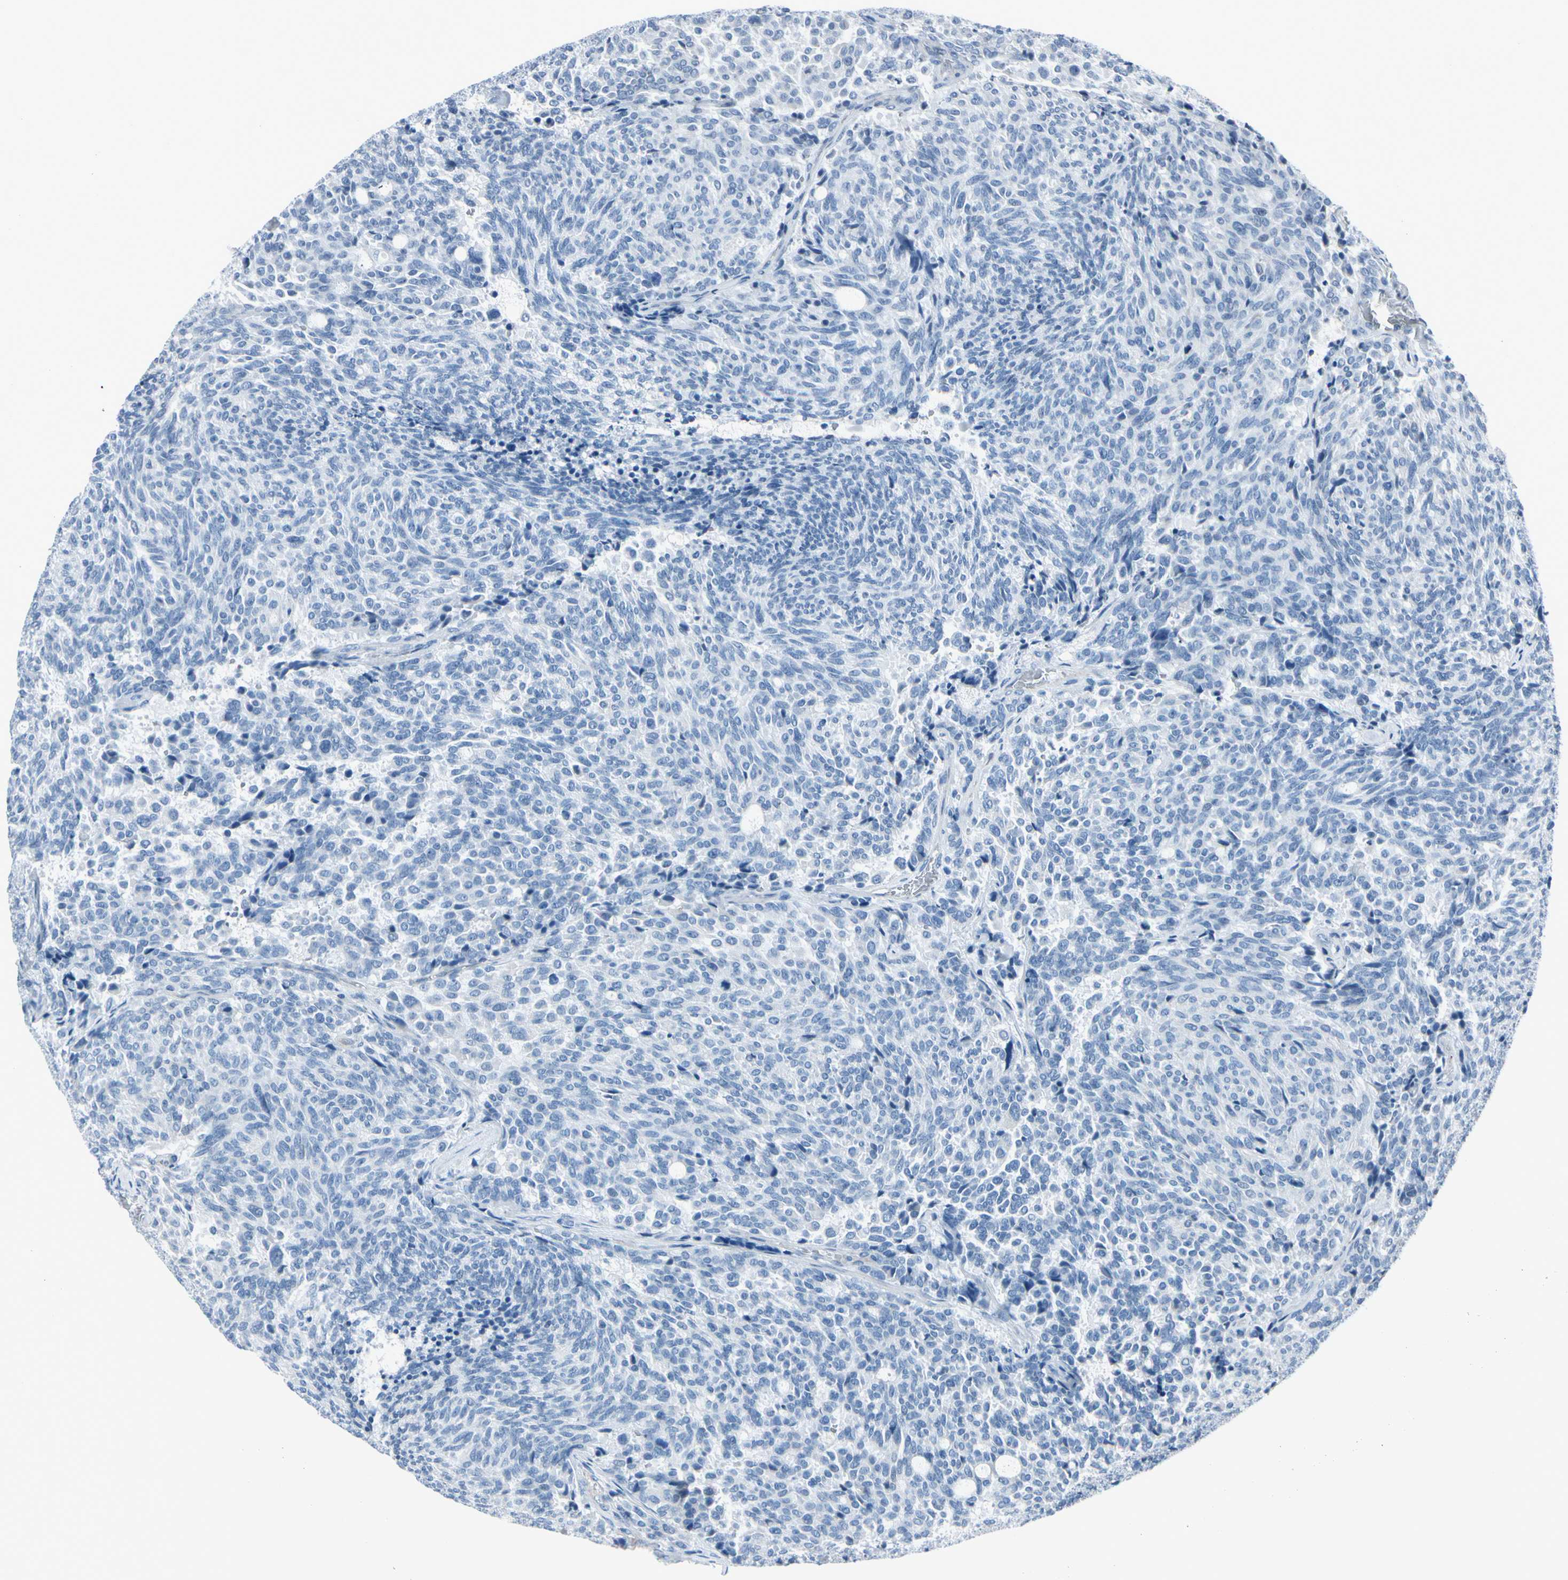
{"staining": {"intensity": "negative", "quantity": "none", "location": "none"}, "tissue": "carcinoid", "cell_type": "Tumor cells", "image_type": "cancer", "snomed": [{"axis": "morphology", "description": "Carcinoid, malignant, NOS"}, {"axis": "topography", "description": "Pancreas"}], "caption": "This is an IHC photomicrograph of human carcinoid. There is no expression in tumor cells.", "gene": "PGR", "patient": {"sex": "female", "age": 54}}